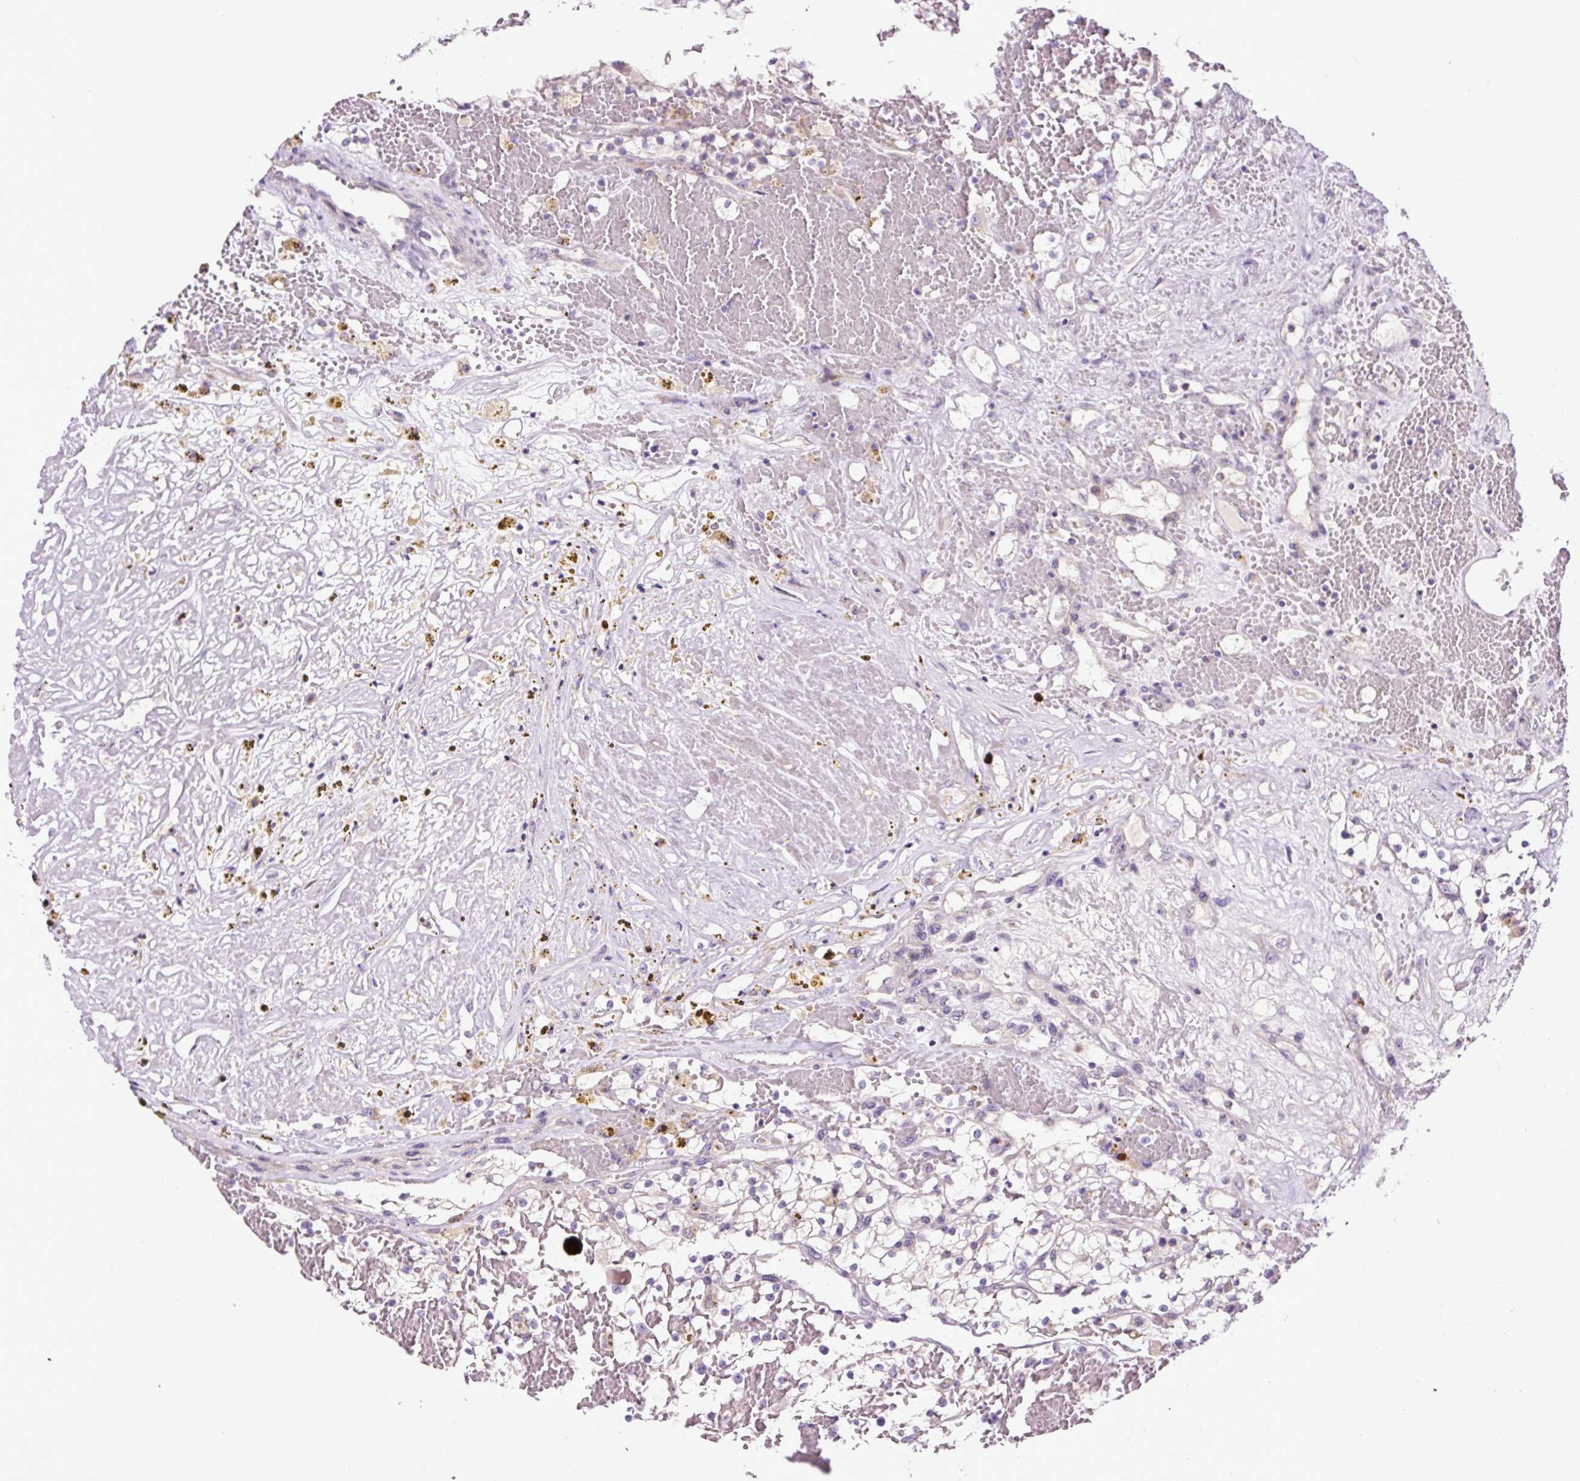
{"staining": {"intensity": "negative", "quantity": "none", "location": "none"}, "tissue": "renal cancer", "cell_type": "Tumor cells", "image_type": "cancer", "snomed": [{"axis": "morphology", "description": "Normal tissue, NOS"}, {"axis": "morphology", "description": "Adenocarcinoma, NOS"}, {"axis": "topography", "description": "Kidney"}], "caption": "IHC histopathology image of human renal cancer (adenocarcinoma) stained for a protein (brown), which reveals no staining in tumor cells.", "gene": "OGDHL", "patient": {"sex": "male", "age": 68}}